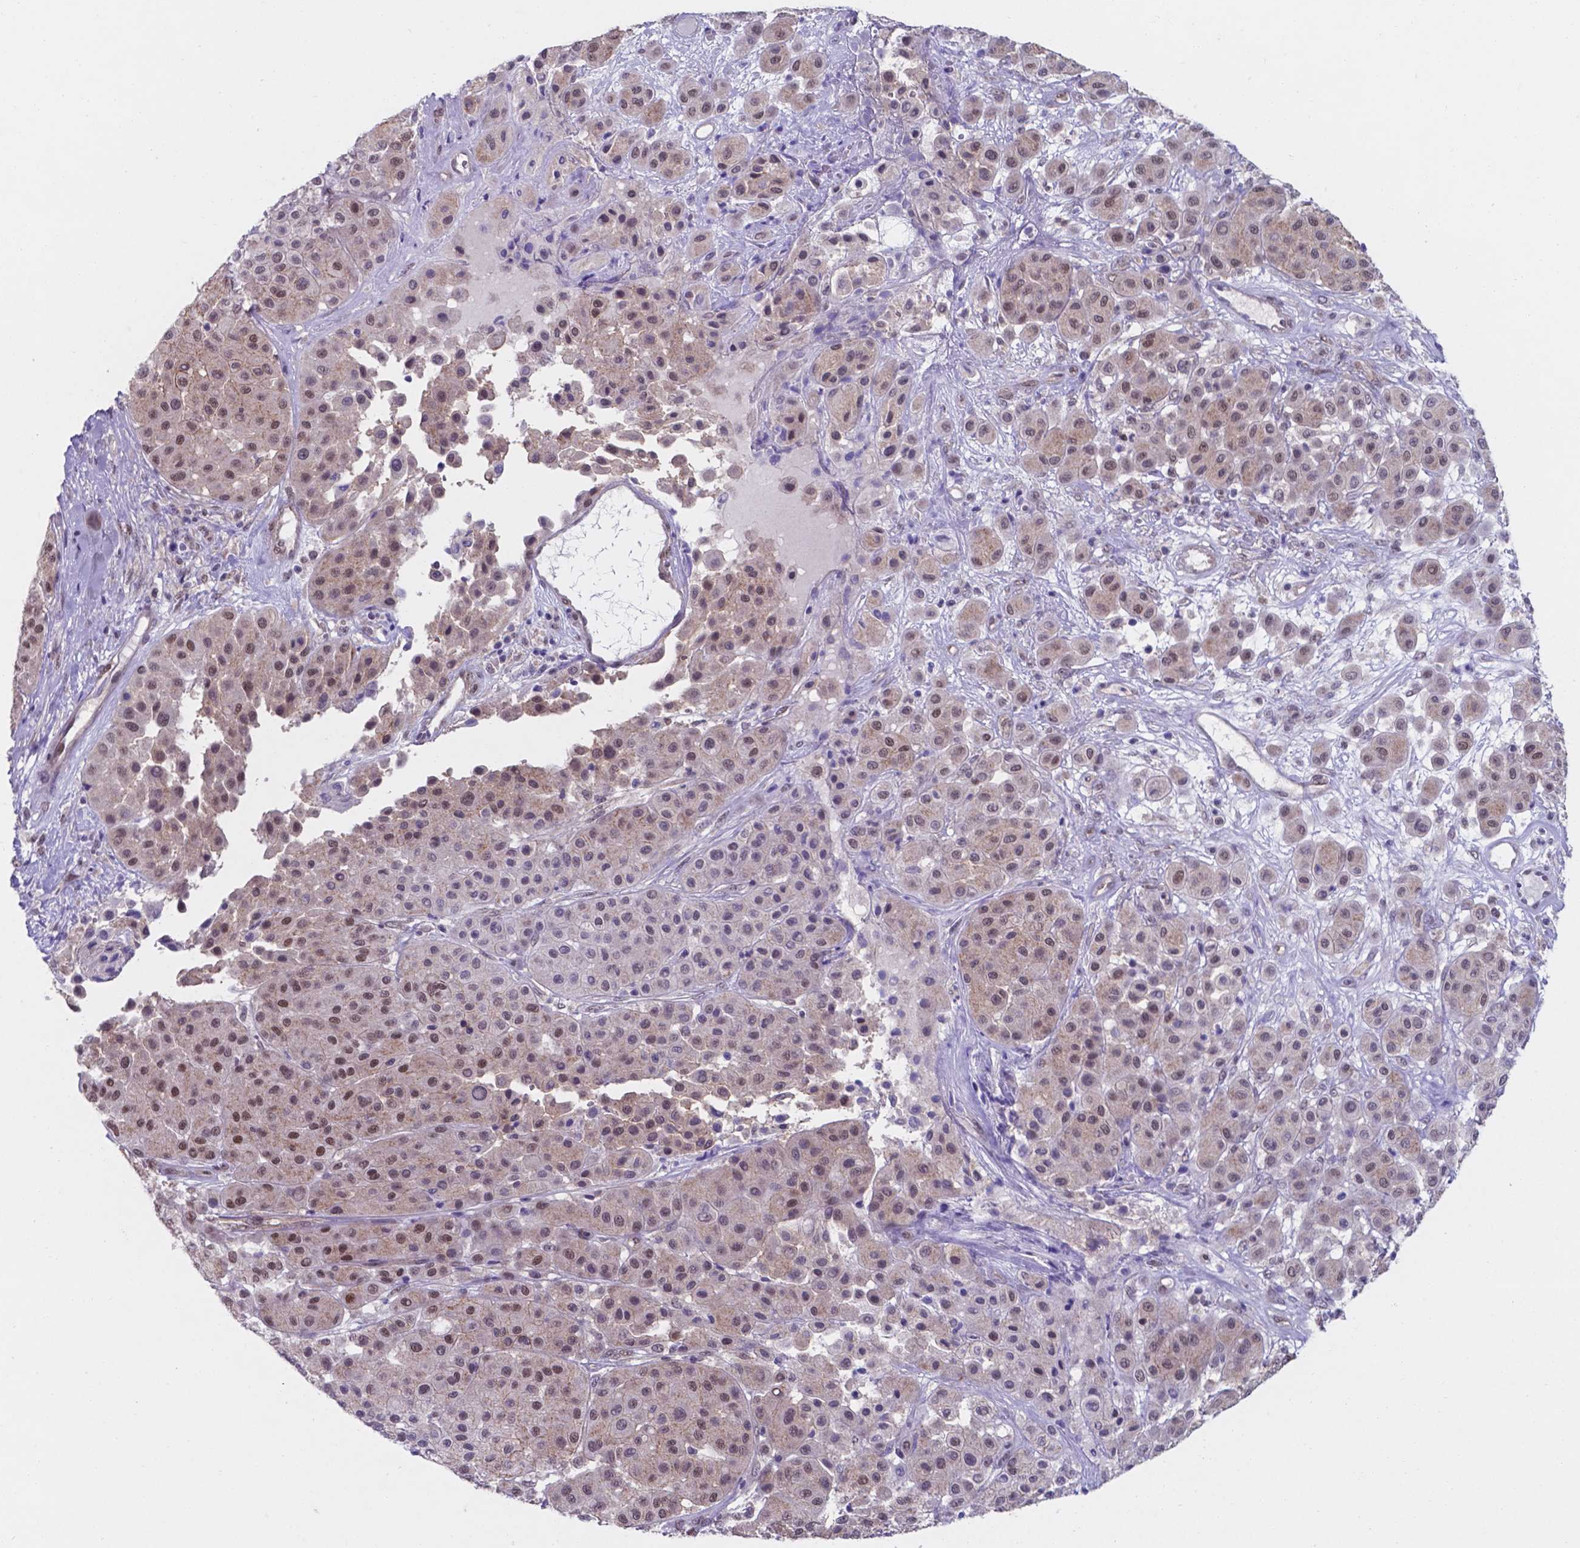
{"staining": {"intensity": "moderate", "quantity": "25%-75%", "location": "nuclear"}, "tissue": "melanoma", "cell_type": "Tumor cells", "image_type": "cancer", "snomed": [{"axis": "morphology", "description": "Malignant melanoma, Metastatic site"}, {"axis": "topography", "description": "Smooth muscle"}], "caption": "Moderate nuclear staining is identified in approximately 25%-75% of tumor cells in melanoma.", "gene": "UBE2E2", "patient": {"sex": "male", "age": 41}}